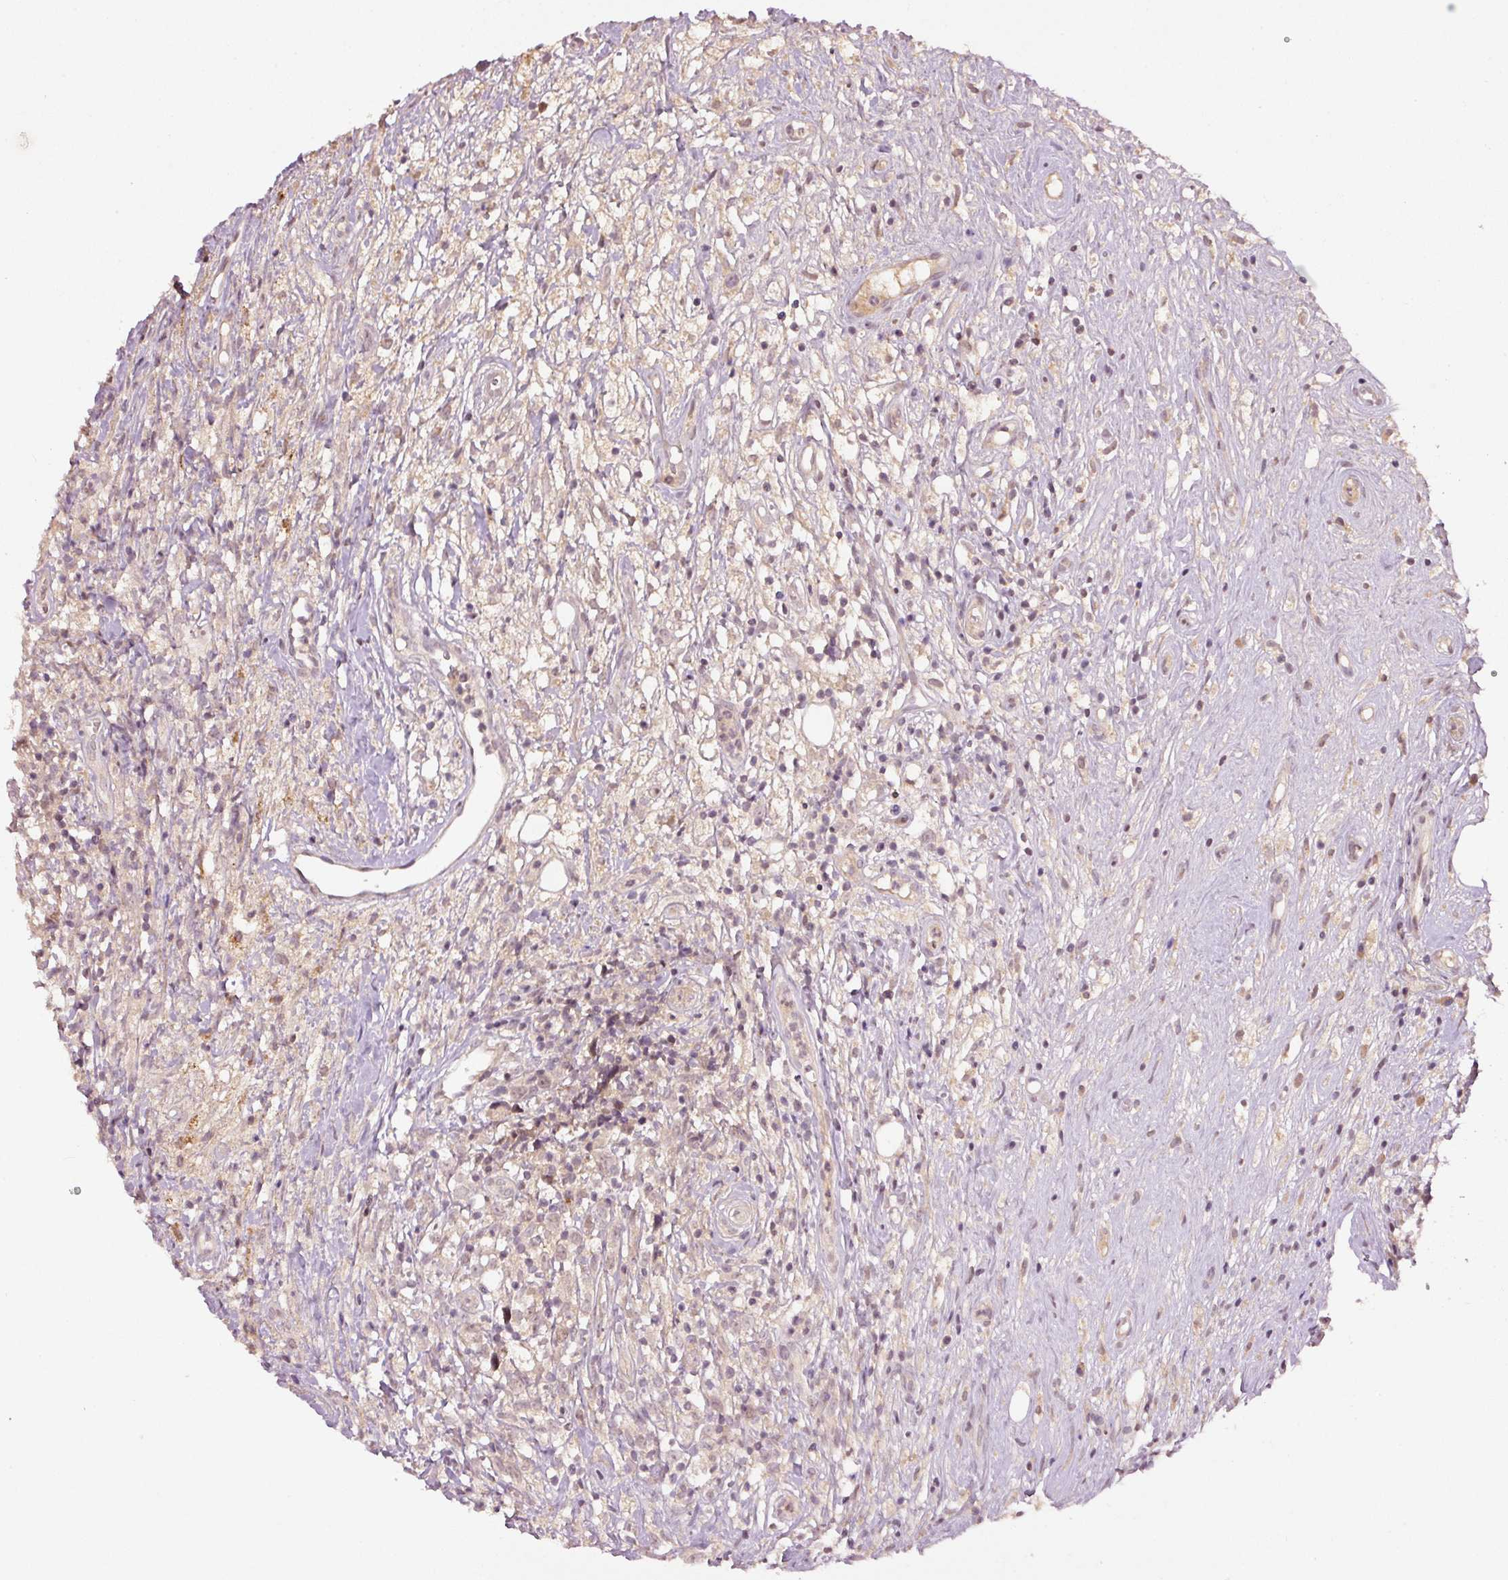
{"staining": {"intensity": "negative", "quantity": "none", "location": "none"}, "tissue": "lymphoma", "cell_type": "Tumor cells", "image_type": "cancer", "snomed": [{"axis": "morphology", "description": "Hodgkin's disease, NOS"}, {"axis": "topography", "description": "No Tissue"}], "caption": "Human Hodgkin's disease stained for a protein using IHC reveals no expression in tumor cells.", "gene": "PCDHB1", "patient": {"sex": "female", "age": 21}}